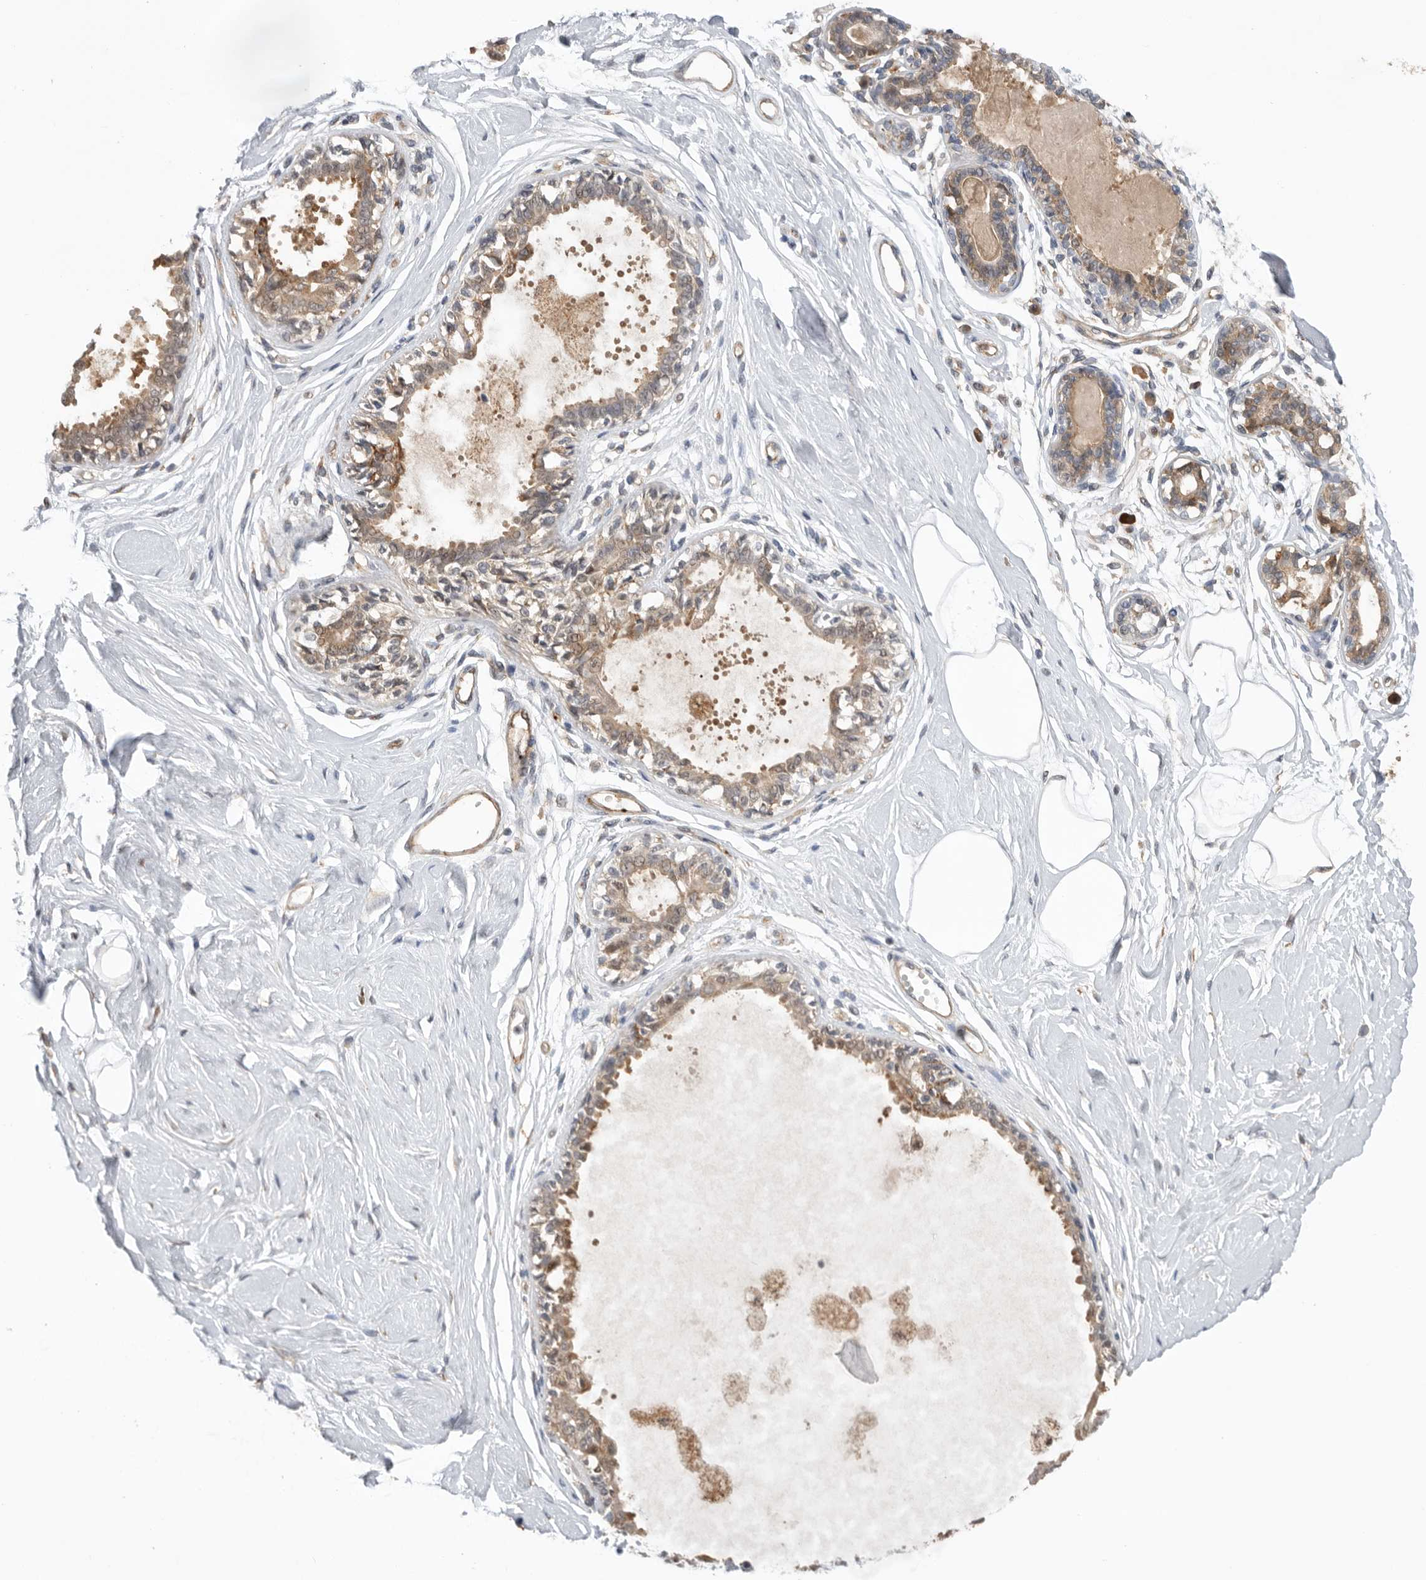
{"staining": {"intensity": "negative", "quantity": "none", "location": "none"}, "tissue": "breast", "cell_type": "Adipocytes", "image_type": "normal", "snomed": [{"axis": "morphology", "description": "Normal tissue, NOS"}, {"axis": "topography", "description": "Breast"}], "caption": "Immunohistochemistry (IHC) histopathology image of normal human breast stained for a protein (brown), which exhibits no expression in adipocytes.", "gene": "CDC42BPB", "patient": {"sex": "female", "age": 45}}